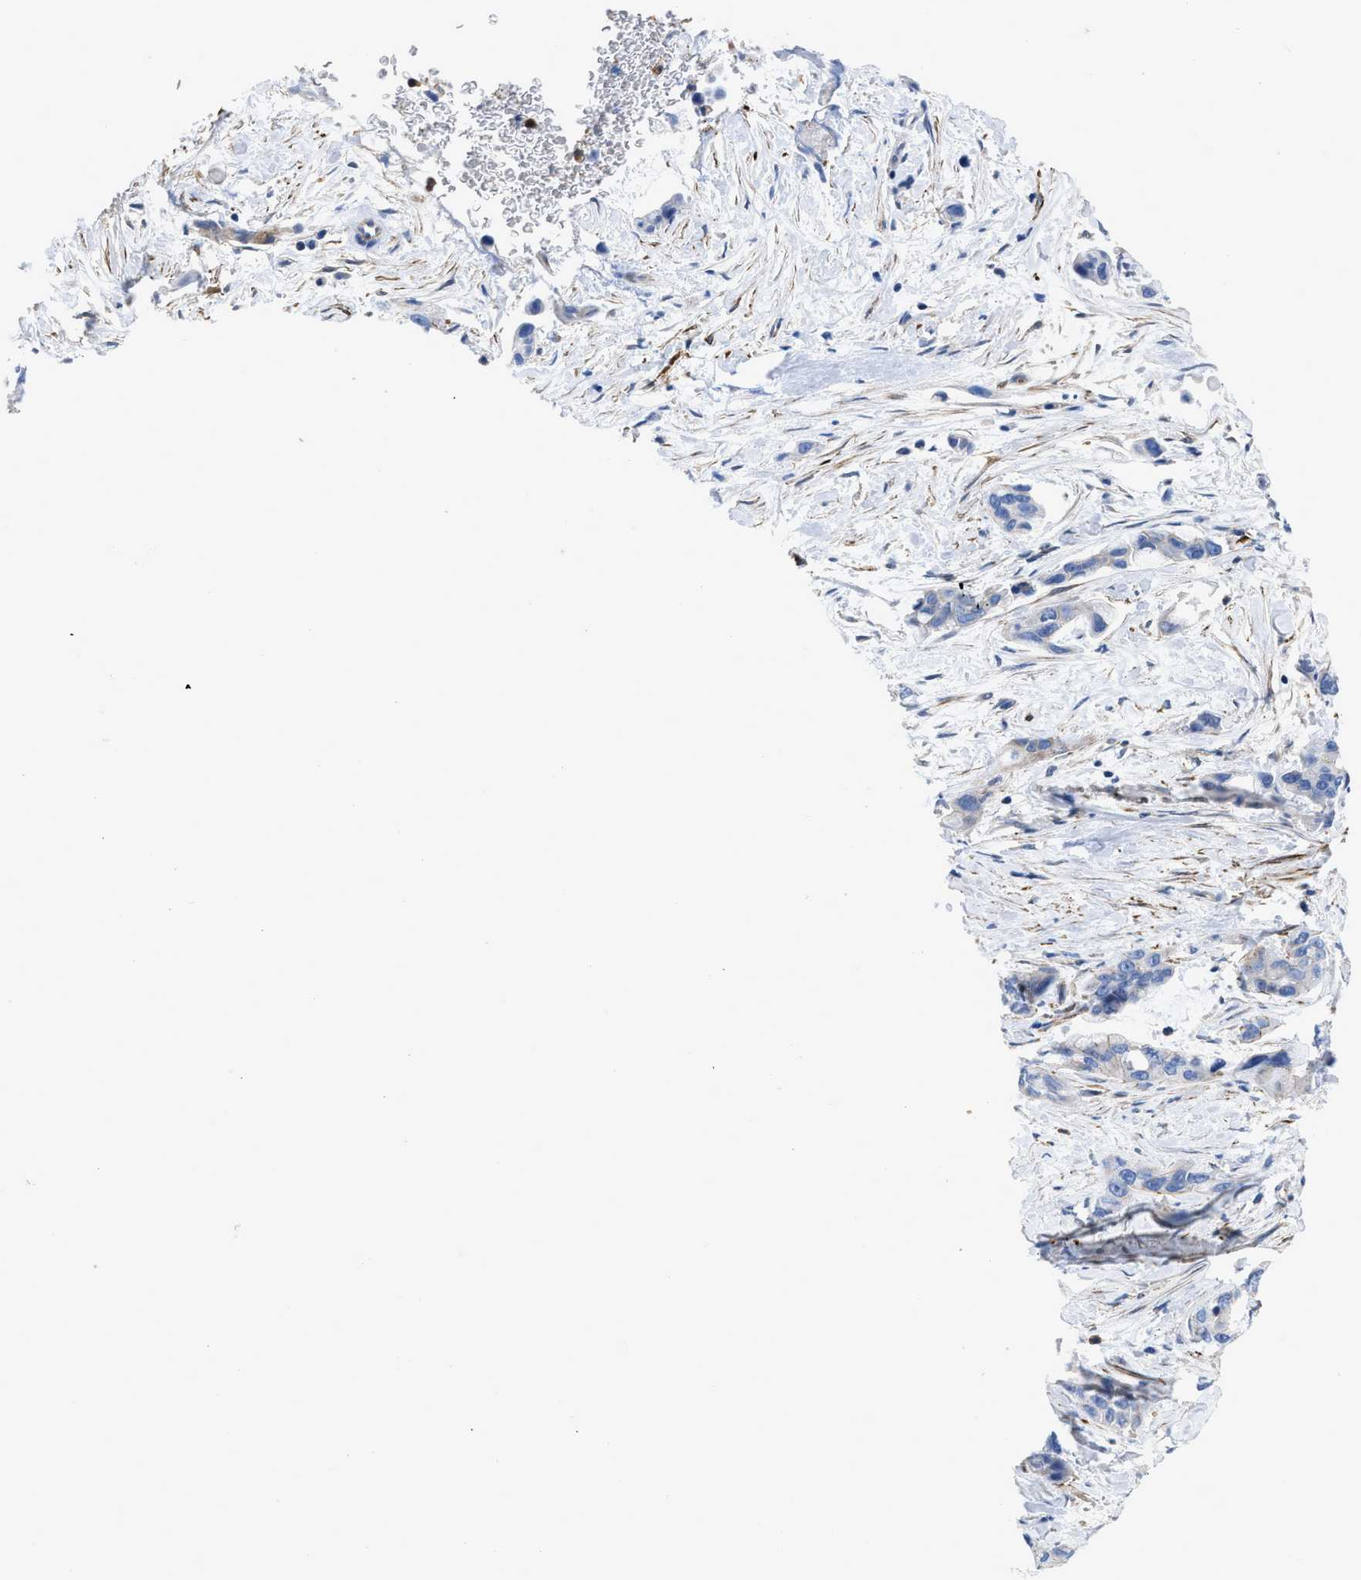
{"staining": {"intensity": "weak", "quantity": "<25%", "location": "cytoplasmic/membranous"}, "tissue": "pancreatic cancer", "cell_type": "Tumor cells", "image_type": "cancer", "snomed": [{"axis": "morphology", "description": "Adenocarcinoma, NOS"}, {"axis": "topography", "description": "Pancreas"}], "caption": "Immunohistochemistry micrograph of neoplastic tissue: human pancreatic adenocarcinoma stained with DAB exhibits no significant protein expression in tumor cells.", "gene": "PRMT2", "patient": {"sex": "male", "age": 53}}